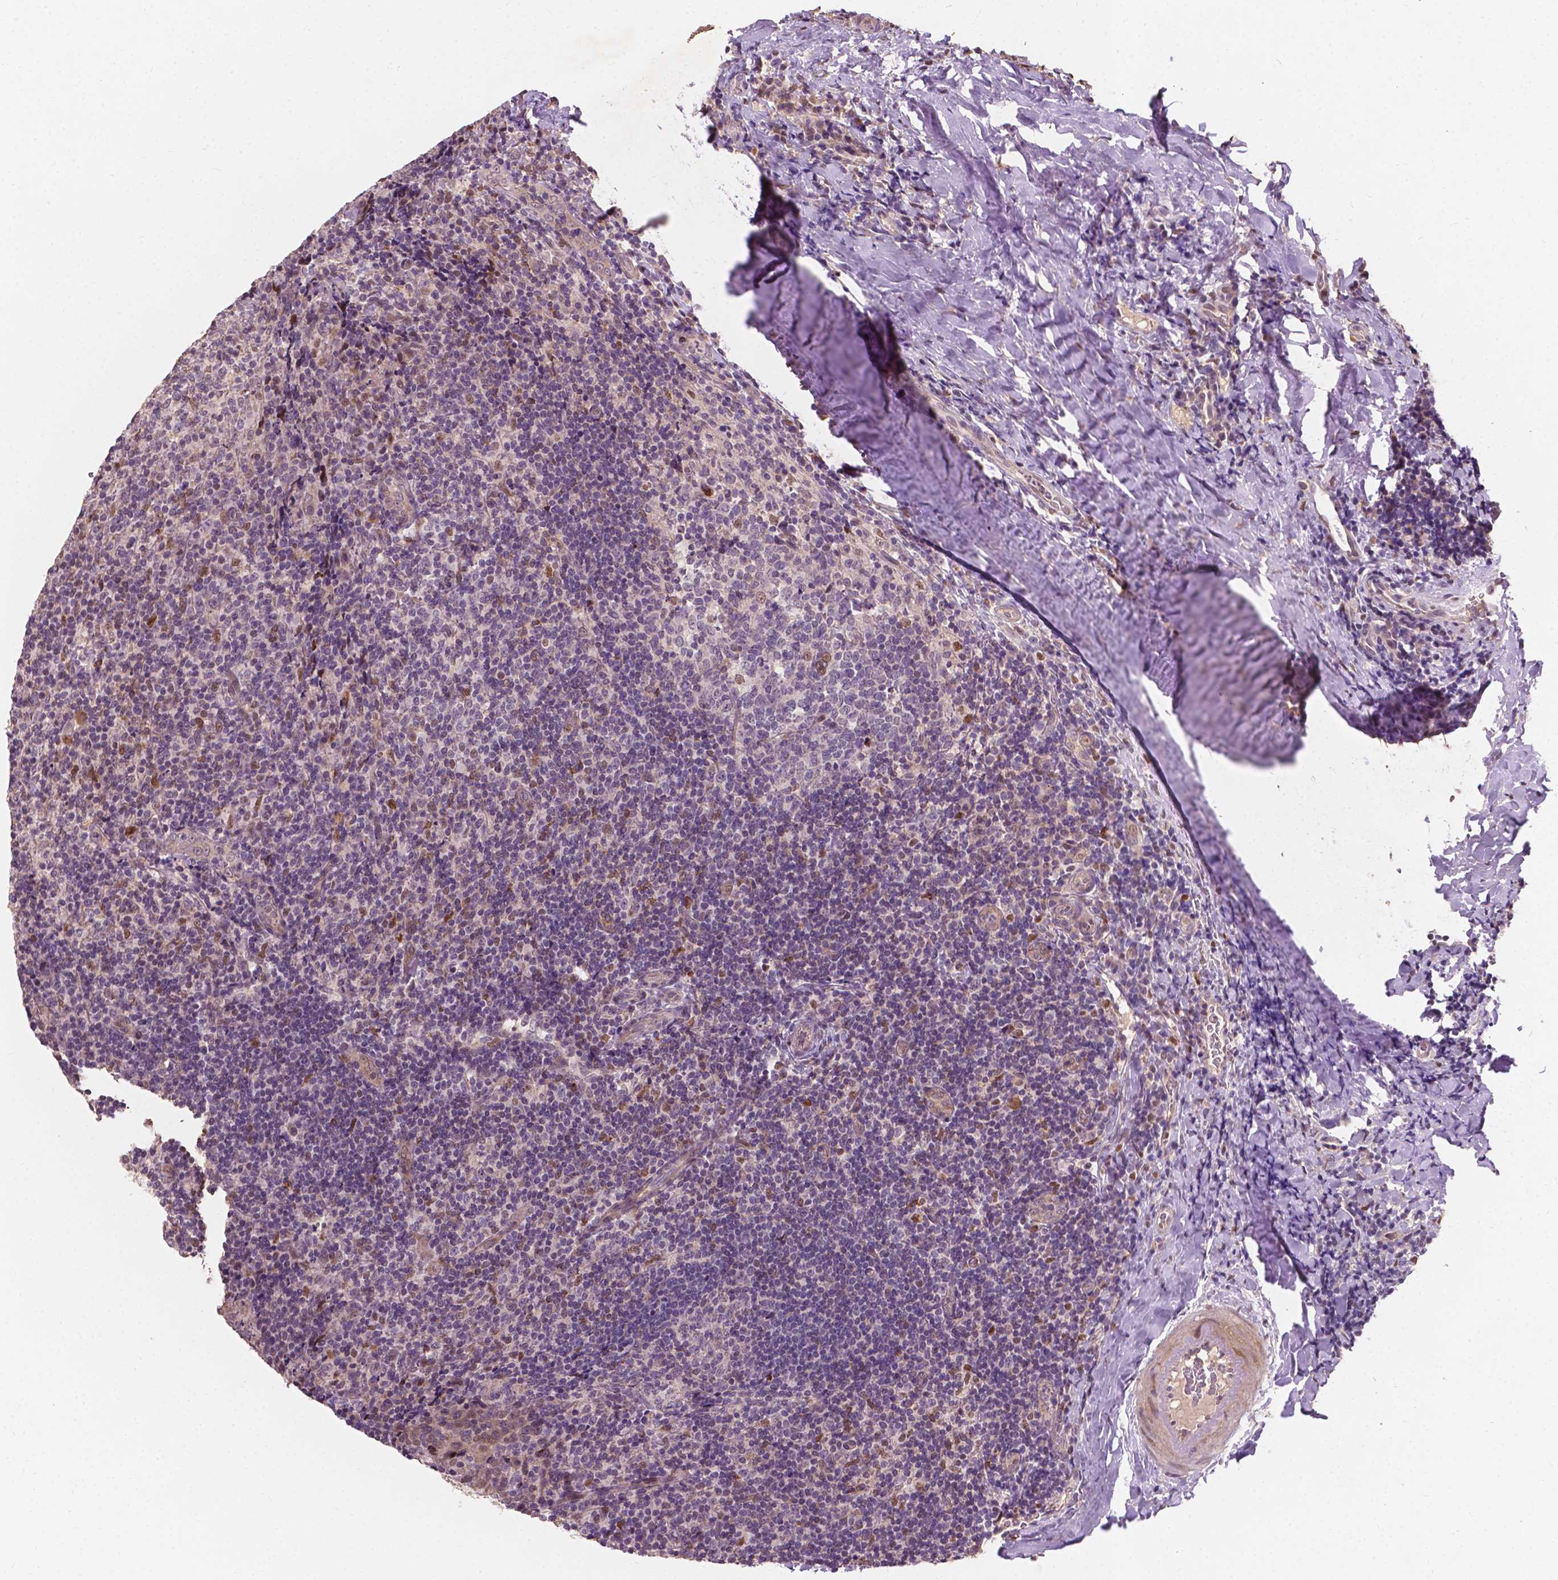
{"staining": {"intensity": "weak", "quantity": "<25%", "location": "cytoplasmic/membranous"}, "tissue": "tonsil", "cell_type": "Germinal center cells", "image_type": "normal", "snomed": [{"axis": "morphology", "description": "Normal tissue, NOS"}, {"axis": "topography", "description": "Tonsil"}], "caption": "Protein analysis of unremarkable tonsil displays no significant expression in germinal center cells.", "gene": "DUSP16", "patient": {"sex": "male", "age": 17}}